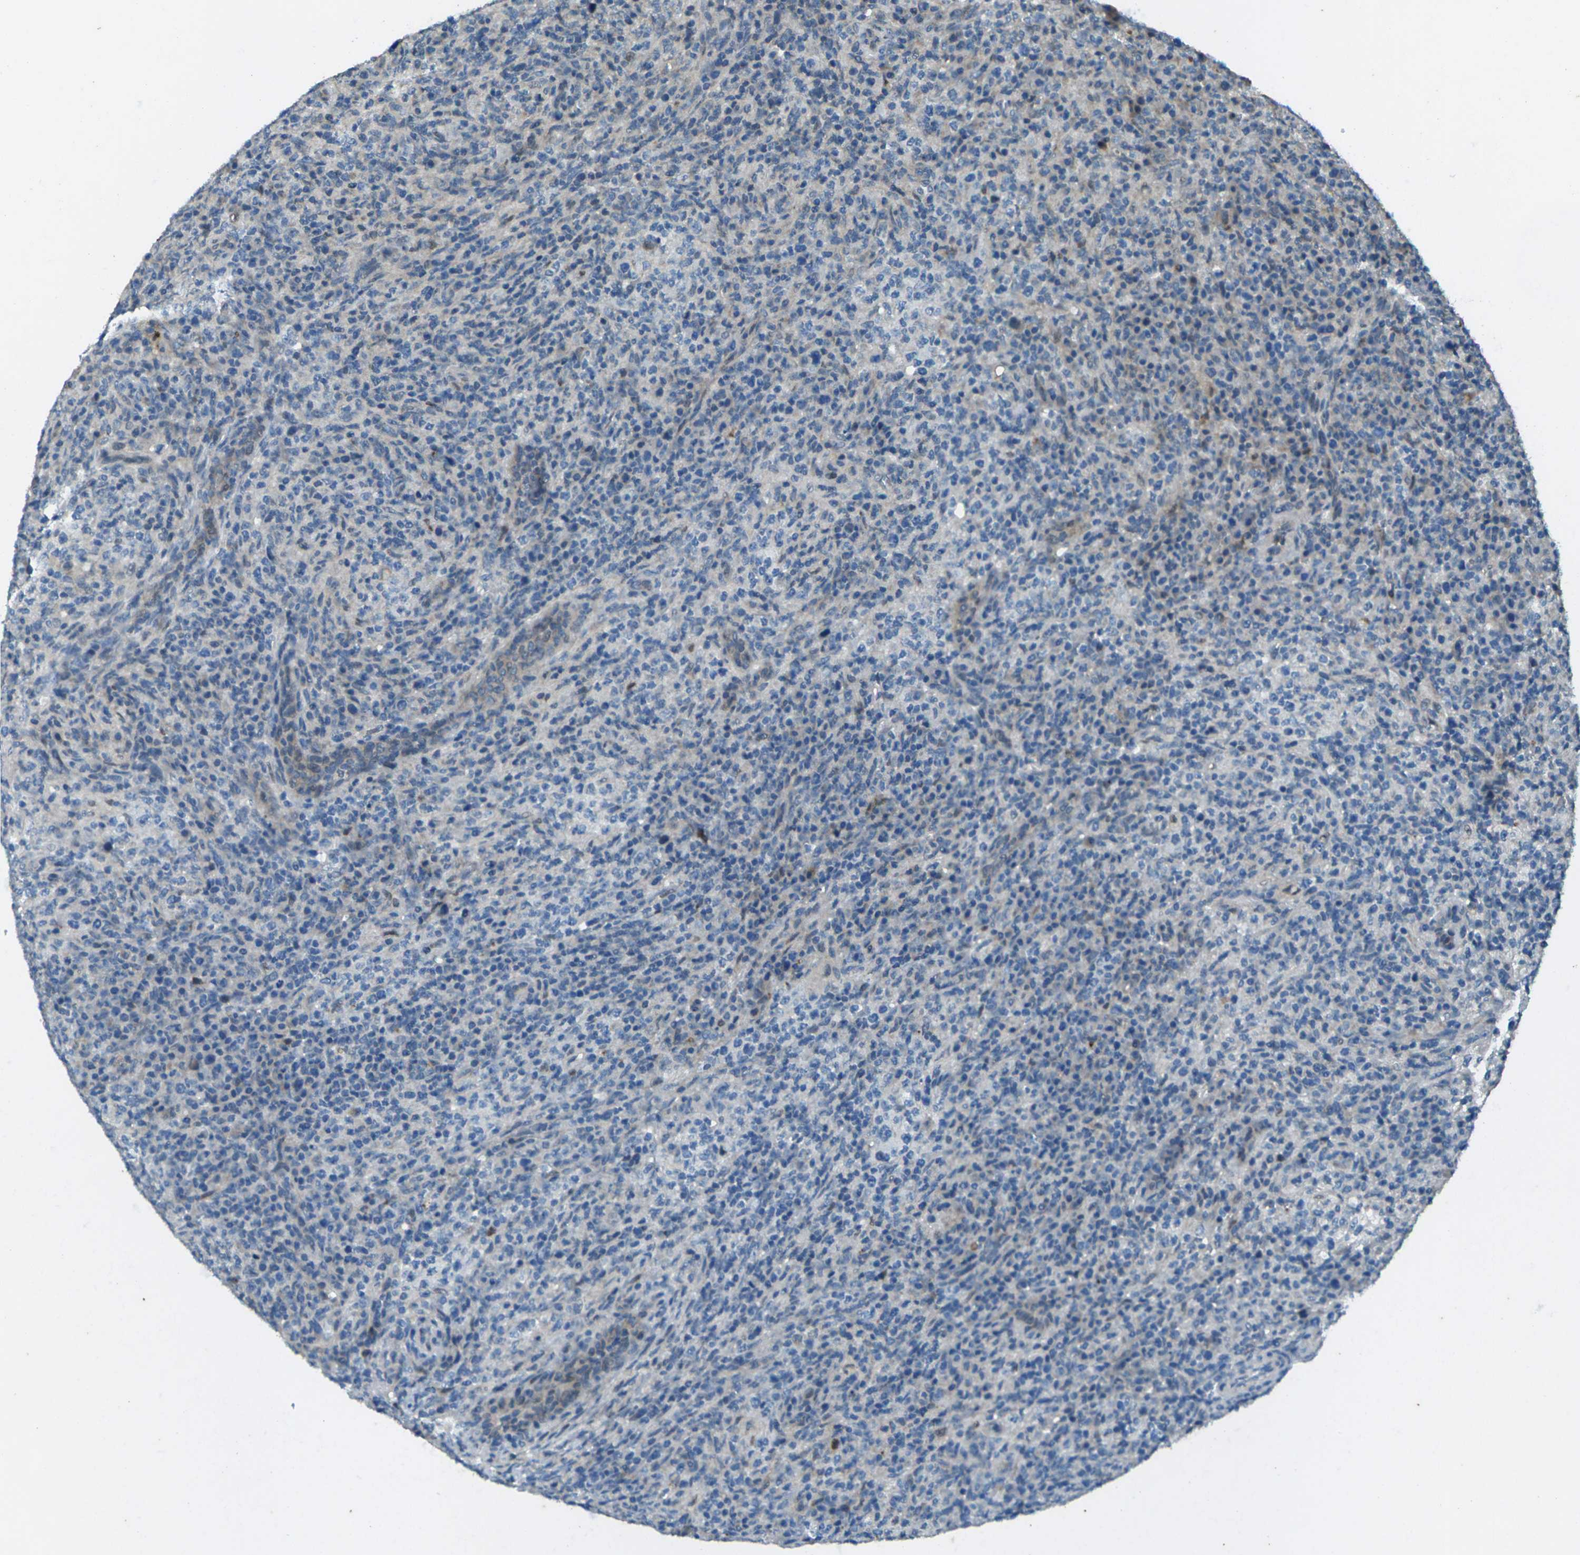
{"staining": {"intensity": "negative", "quantity": "none", "location": "none"}, "tissue": "lymphoma", "cell_type": "Tumor cells", "image_type": "cancer", "snomed": [{"axis": "morphology", "description": "Malignant lymphoma, non-Hodgkin's type, High grade"}, {"axis": "topography", "description": "Lymph node"}], "caption": "Micrograph shows no protein positivity in tumor cells of high-grade malignant lymphoma, non-Hodgkin's type tissue. (DAB immunohistochemistry (IHC), high magnification).", "gene": "SIGLEC14", "patient": {"sex": "female", "age": 76}}